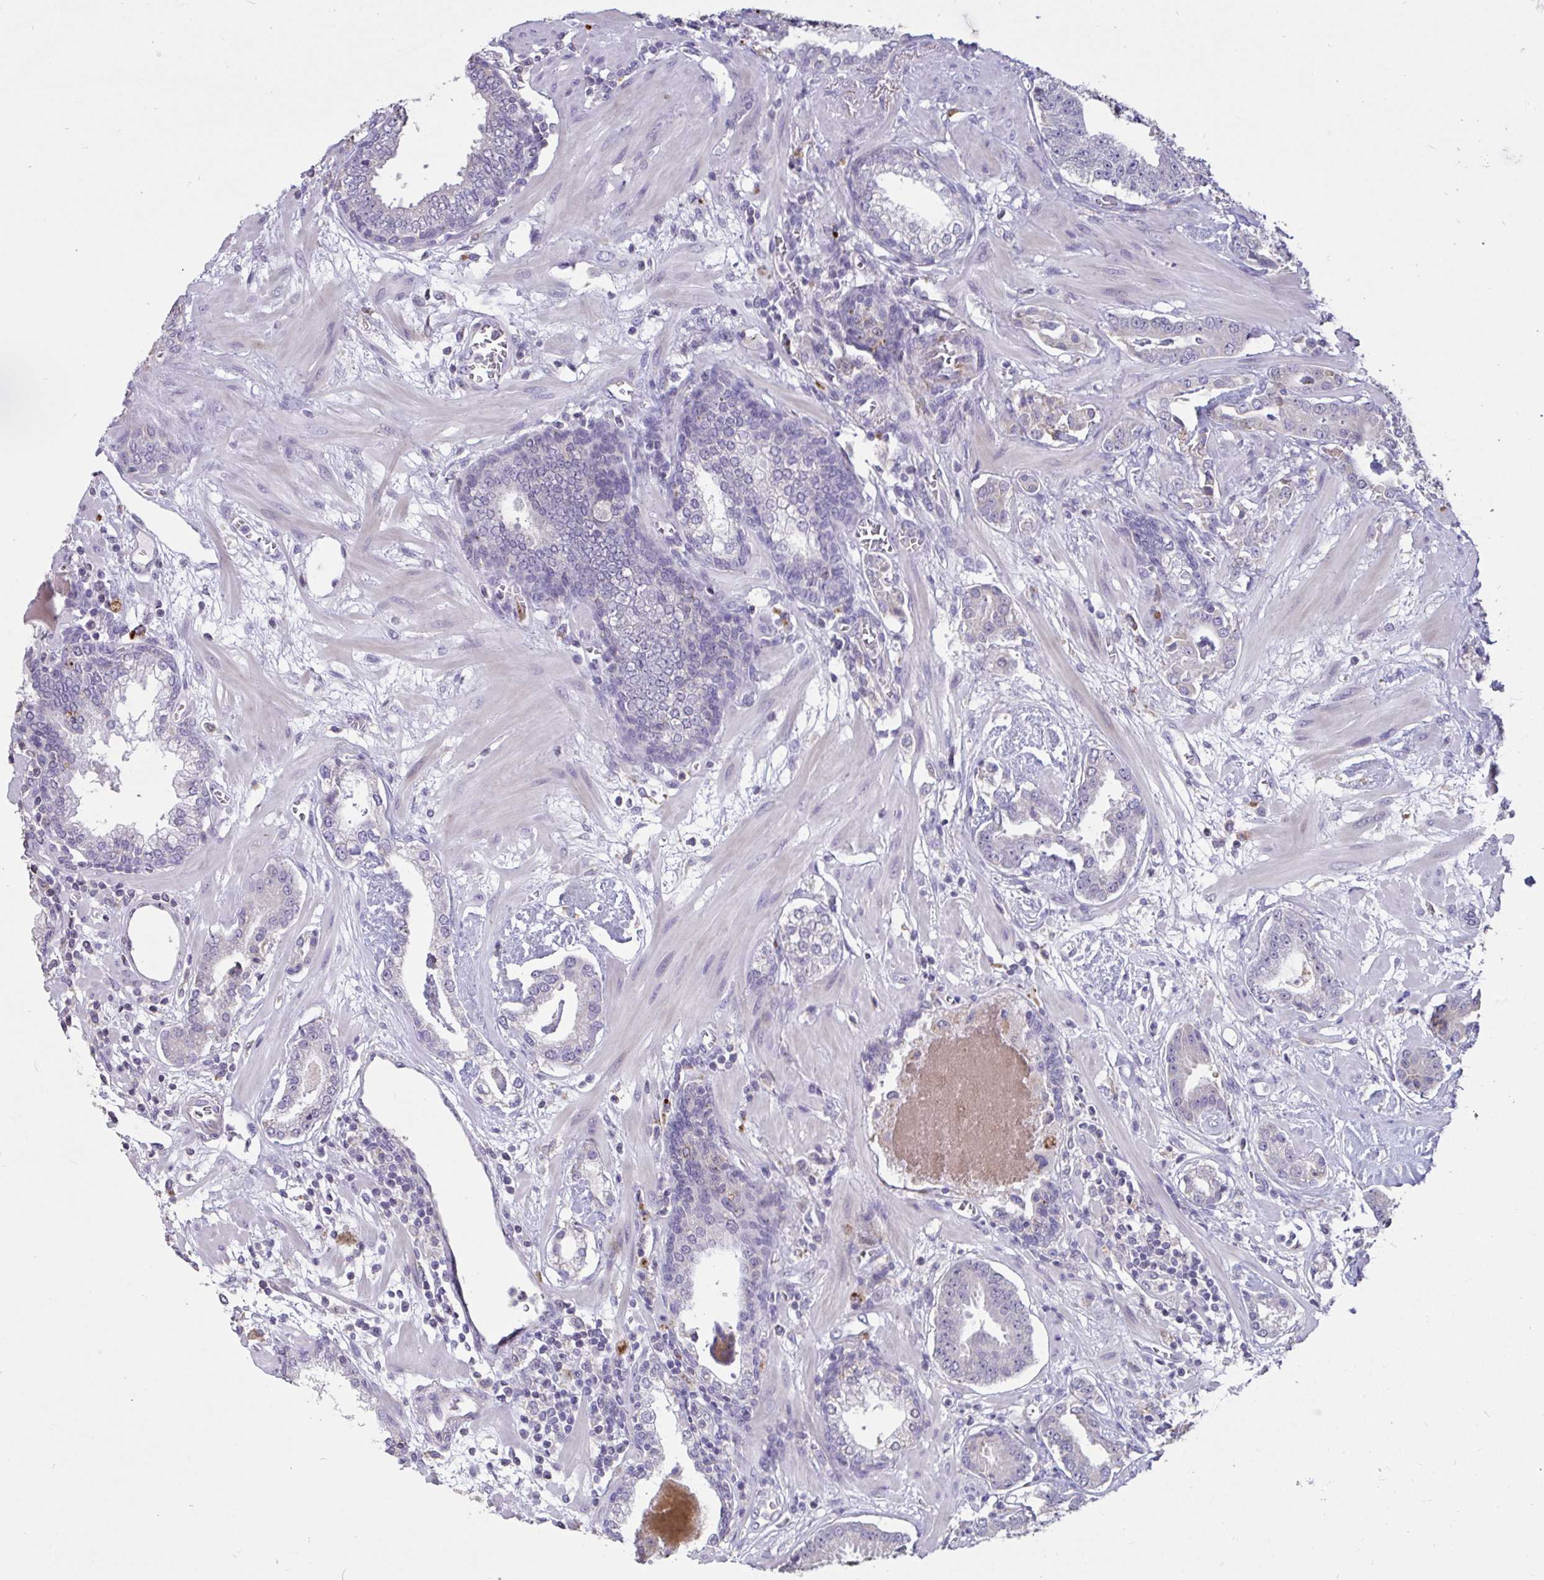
{"staining": {"intensity": "moderate", "quantity": "25%-75%", "location": "nuclear"}, "tissue": "prostate cancer", "cell_type": "Tumor cells", "image_type": "cancer", "snomed": [{"axis": "morphology", "description": "Adenocarcinoma, Low grade"}, {"axis": "topography", "description": "Prostate"}], "caption": "This is an image of IHC staining of prostate low-grade adenocarcinoma, which shows moderate expression in the nuclear of tumor cells.", "gene": "DDX39A", "patient": {"sex": "male", "age": 62}}